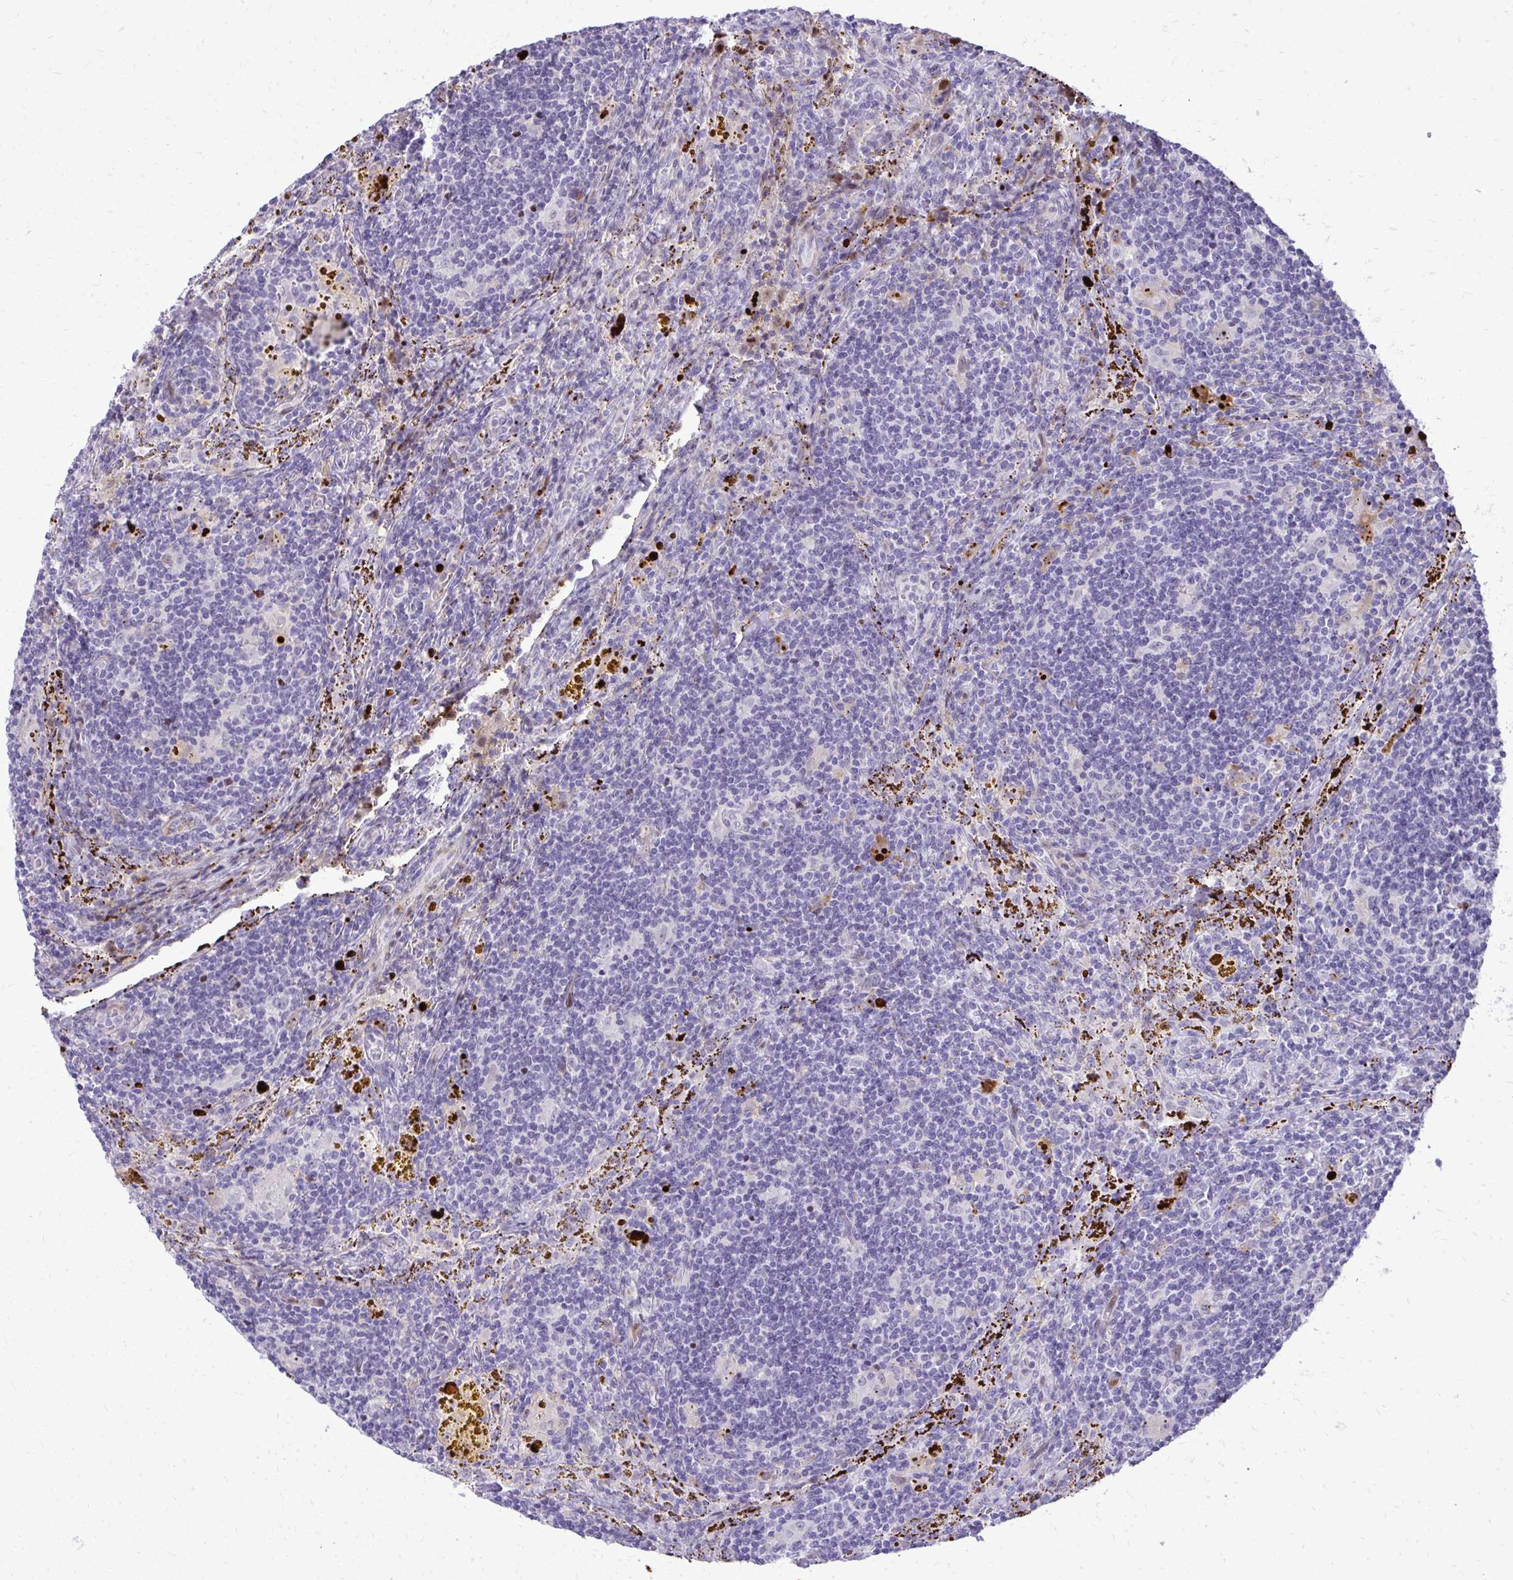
{"staining": {"intensity": "negative", "quantity": "none", "location": "none"}, "tissue": "lymphoma", "cell_type": "Tumor cells", "image_type": "cancer", "snomed": [{"axis": "morphology", "description": "Malignant lymphoma, non-Hodgkin's type, Low grade"}, {"axis": "topography", "description": "Spleen"}], "caption": "Tumor cells are negative for protein expression in human malignant lymphoma, non-Hodgkin's type (low-grade).", "gene": "DLX4", "patient": {"sex": "female", "age": 70}}